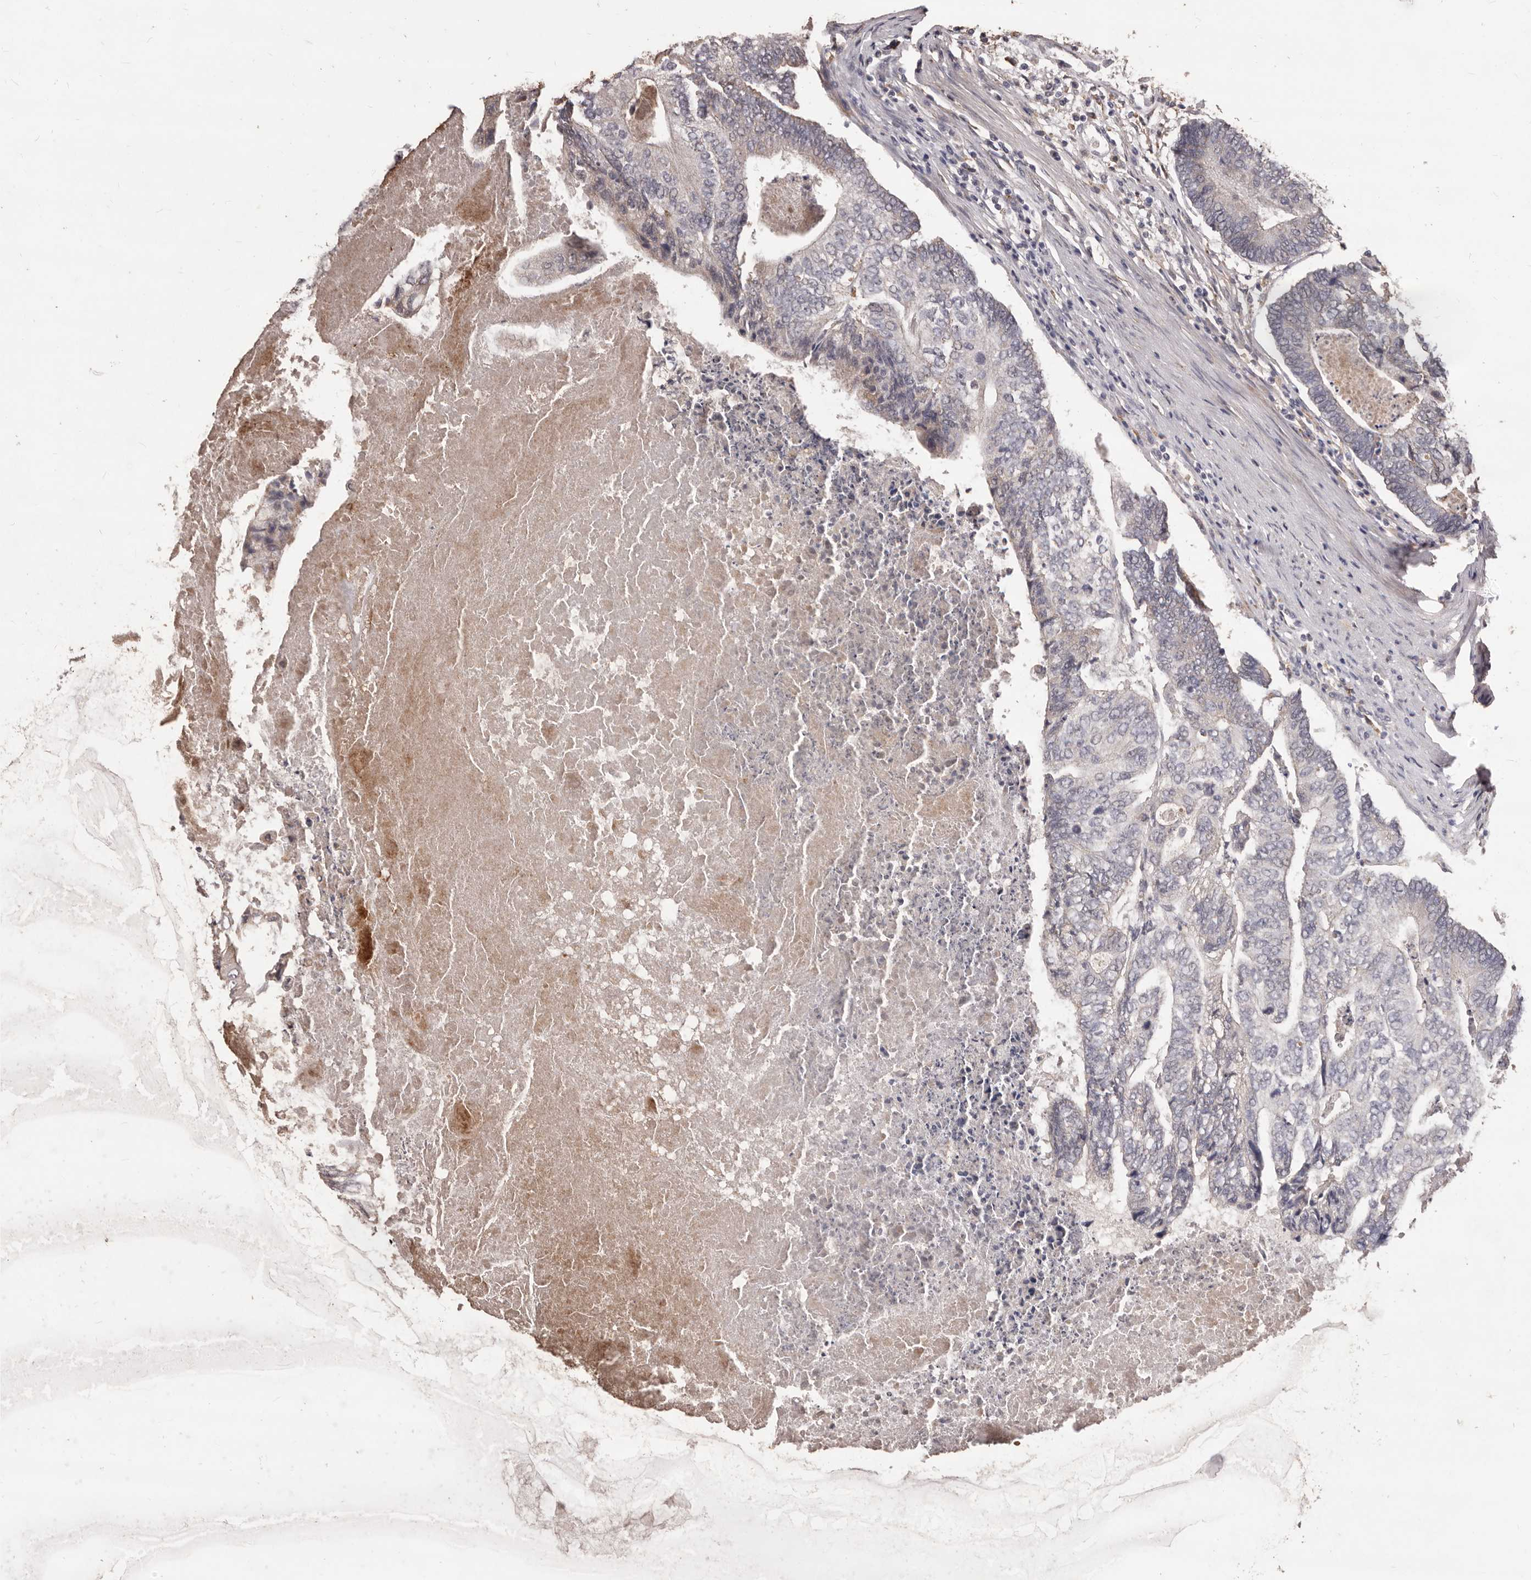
{"staining": {"intensity": "weak", "quantity": "25%-75%", "location": "cytoplasmic/membranous"}, "tissue": "colorectal cancer", "cell_type": "Tumor cells", "image_type": "cancer", "snomed": [{"axis": "morphology", "description": "Adenocarcinoma, NOS"}, {"axis": "topography", "description": "Colon"}], "caption": "Protein staining exhibits weak cytoplasmic/membranous staining in about 25%-75% of tumor cells in colorectal cancer (adenocarcinoma).", "gene": "PRSS27", "patient": {"sex": "female", "age": 67}}